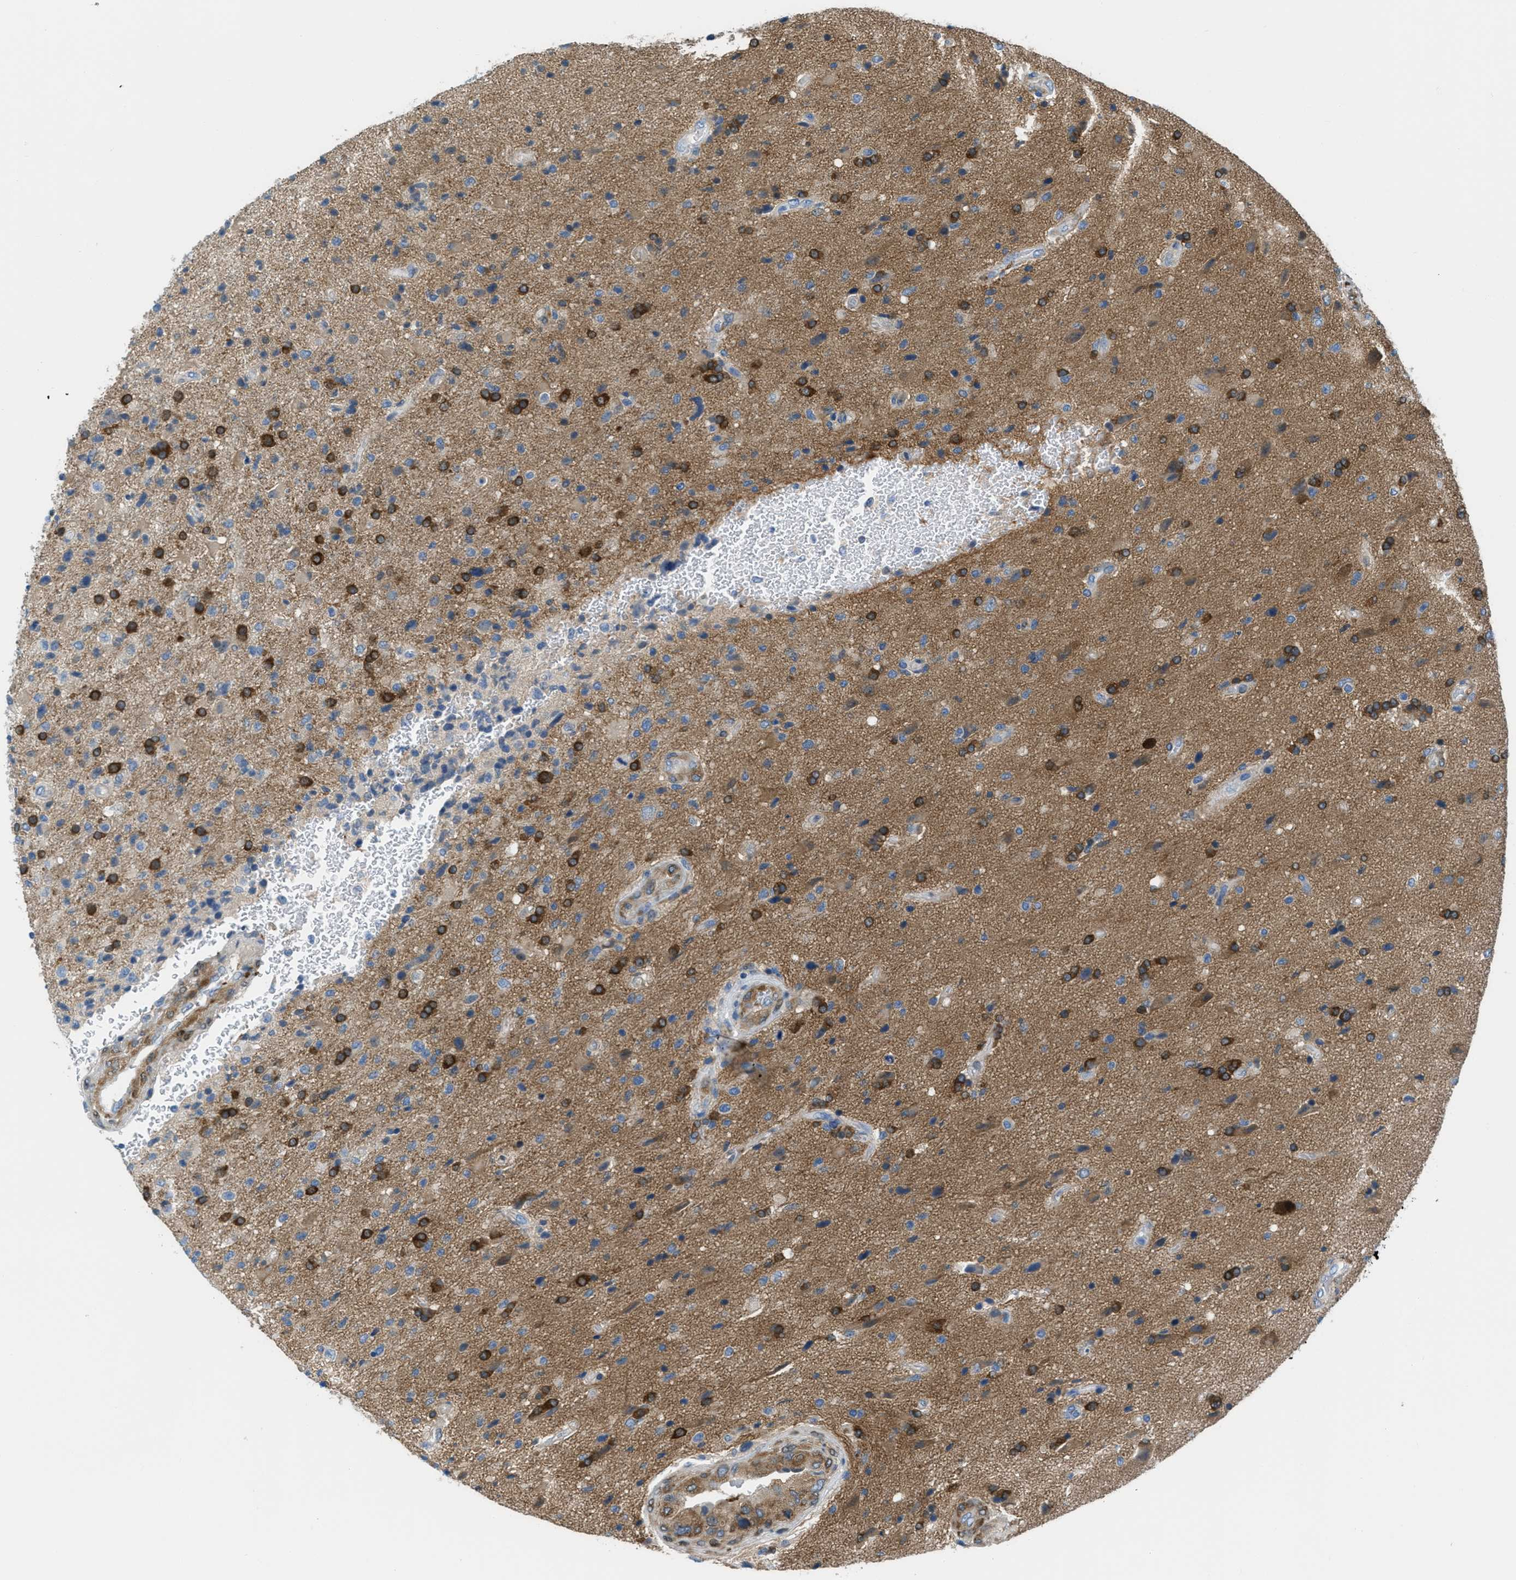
{"staining": {"intensity": "strong", "quantity": "<25%", "location": "cytoplasmic/membranous"}, "tissue": "glioma", "cell_type": "Tumor cells", "image_type": "cancer", "snomed": [{"axis": "morphology", "description": "Glioma, malignant, High grade"}, {"axis": "topography", "description": "Brain"}], "caption": "Immunohistochemical staining of glioma displays strong cytoplasmic/membranous protein positivity in approximately <25% of tumor cells.", "gene": "MAPRE2", "patient": {"sex": "male", "age": 32}}